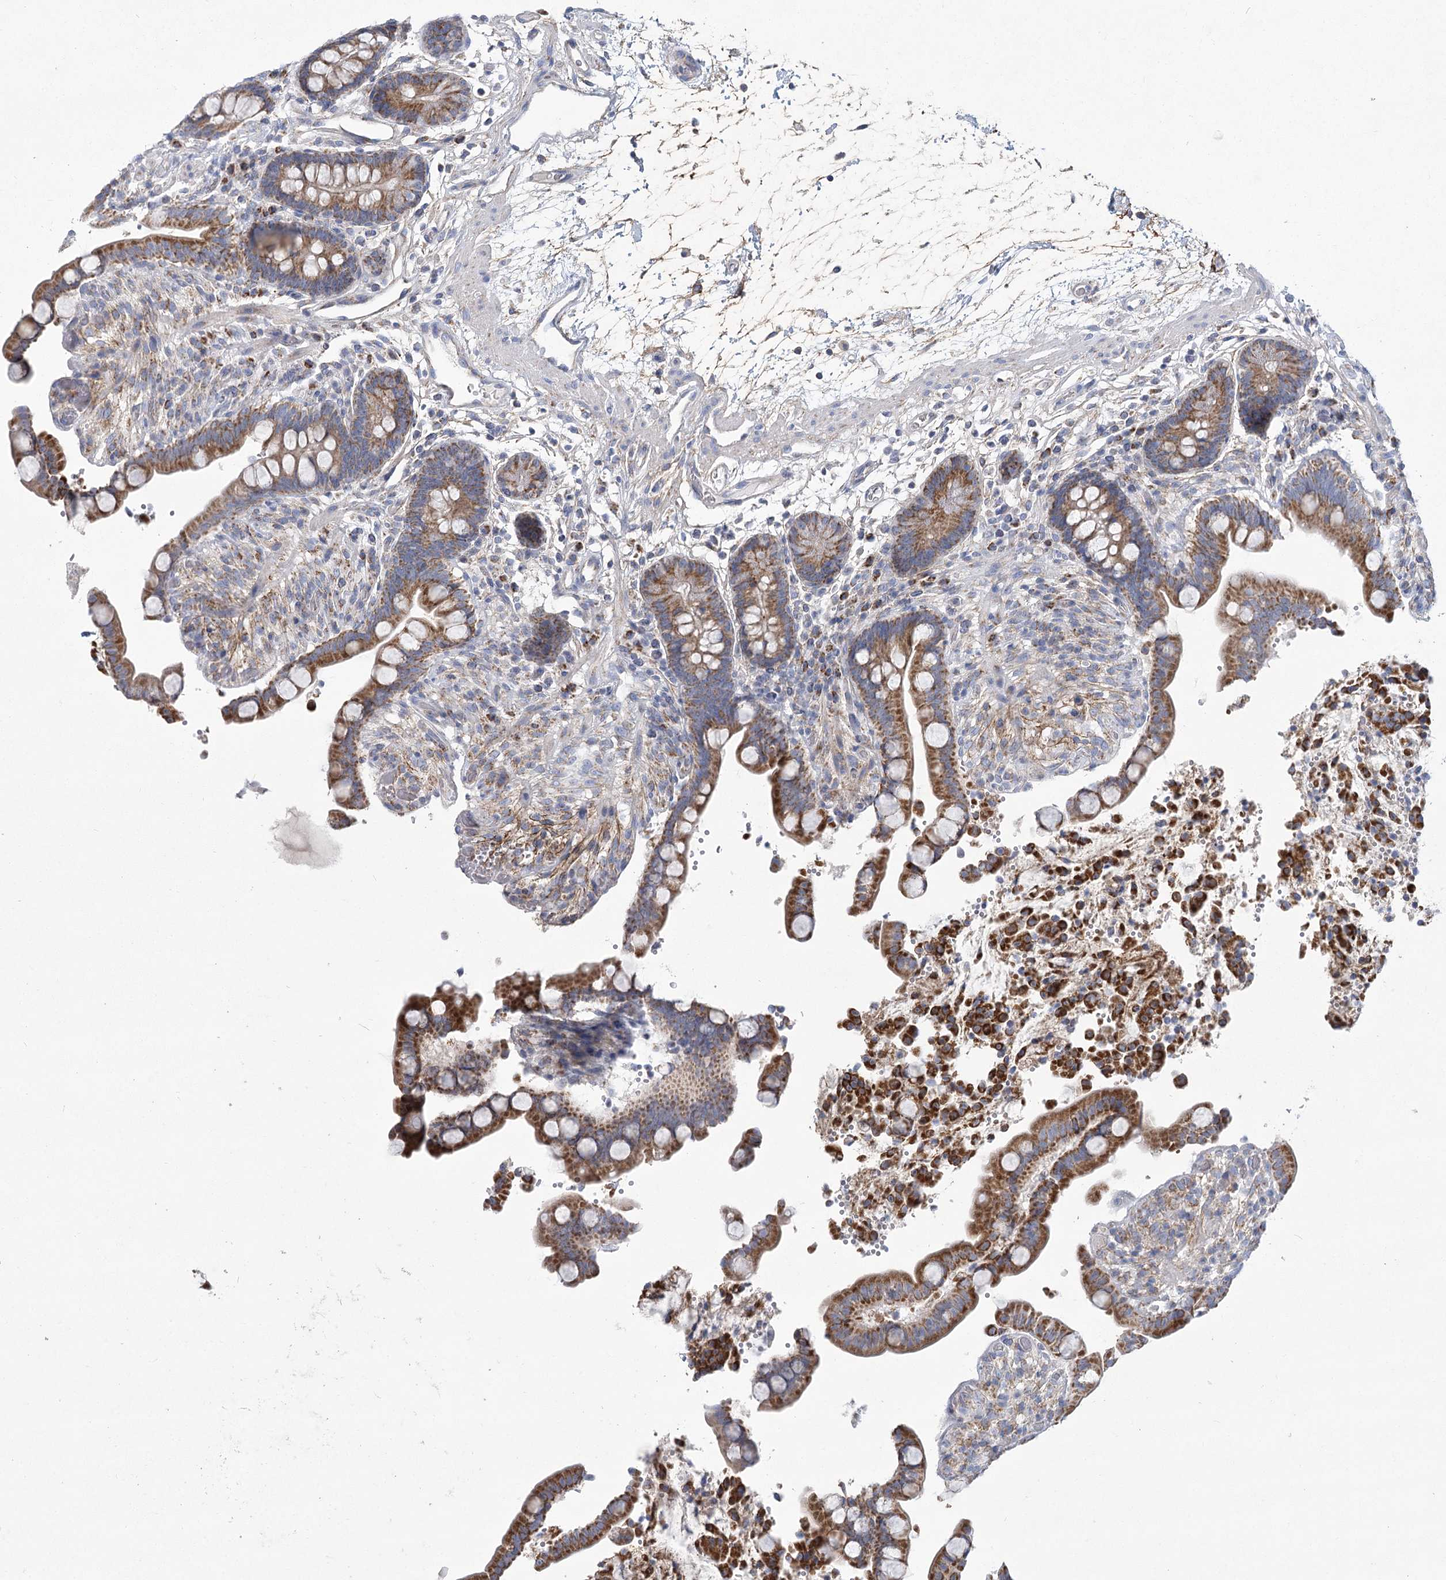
{"staining": {"intensity": "negative", "quantity": "none", "location": "none"}, "tissue": "colon", "cell_type": "Endothelial cells", "image_type": "normal", "snomed": [{"axis": "morphology", "description": "Normal tissue, NOS"}, {"axis": "topography", "description": "Colon"}], "caption": "DAB (3,3'-diaminobenzidine) immunohistochemical staining of normal human colon demonstrates no significant staining in endothelial cells.", "gene": "SNX7", "patient": {"sex": "male", "age": 73}}